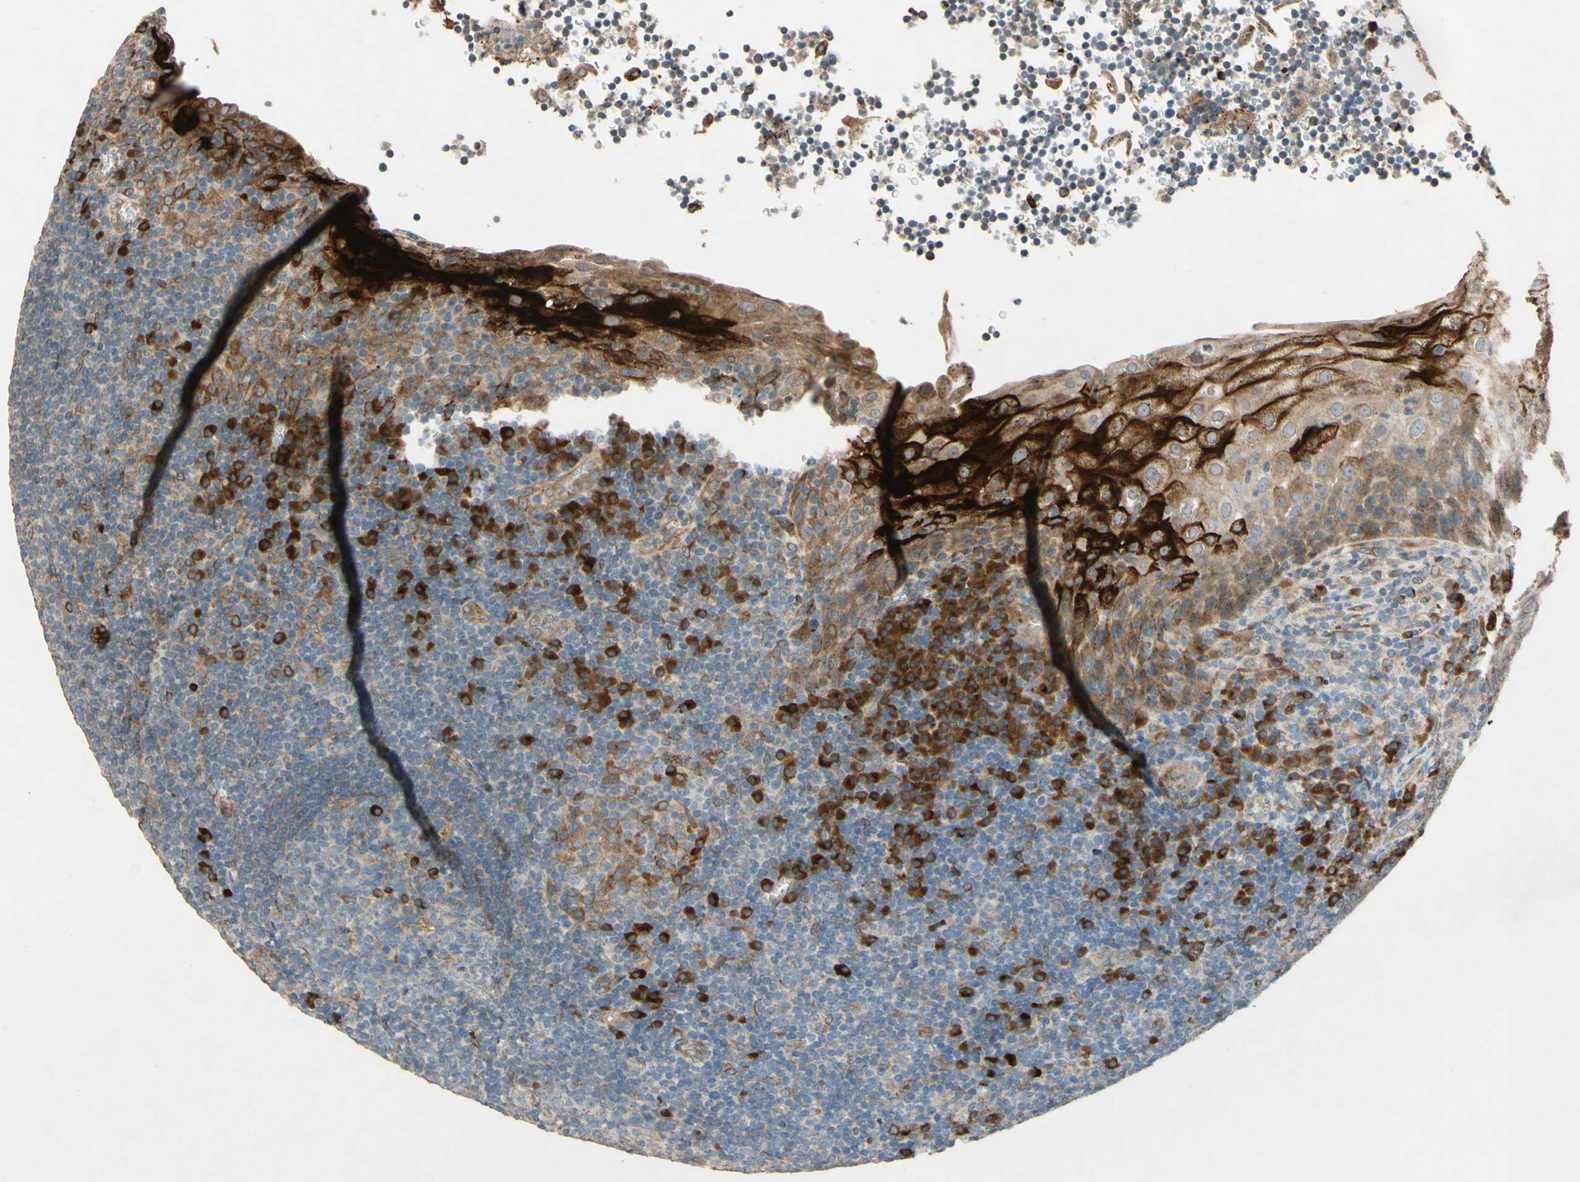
{"staining": {"intensity": "strong", "quantity": "<25%", "location": "cytoplasmic/membranous"}, "tissue": "tonsil", "cell_type": "Germinal center cells", "image_type": "normal", "snomed": [{"axis": "morphology", "description": "Normal tissue, NOS"}, {"axis": "topography", "description": "Tonsil"}], "caption": "This photomicrograph exhibits immunohistochemistry (IHC) staining of benign human tonsil, with medium strong cytoplasmic/membranous expression in about <25% of germinal center cells.", "gene": "PTPRU", "patient": {"sex": "male", "age": 37}}